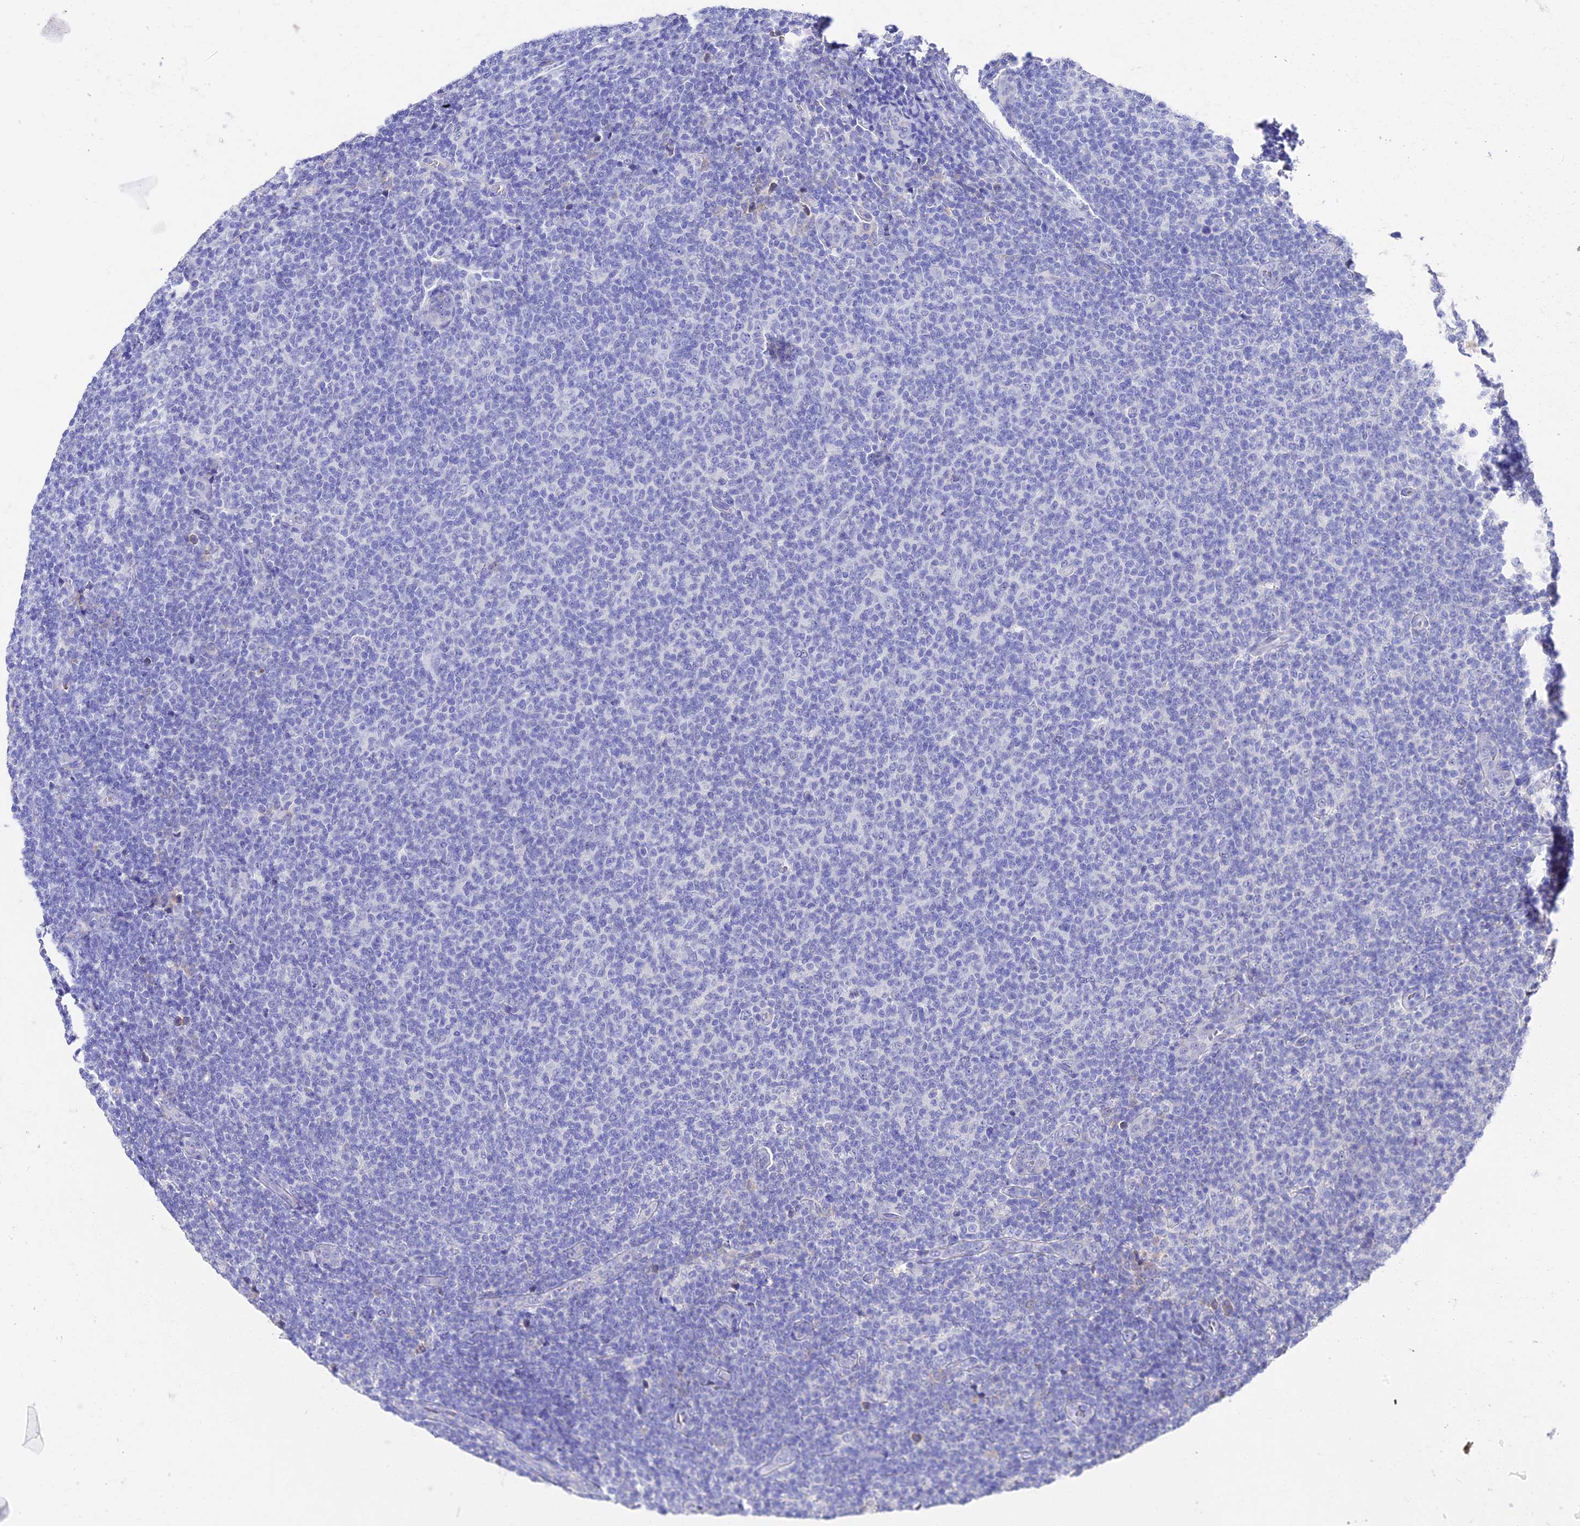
{"staining": {"intensity": "negative", "quantity": "none", "location": "none"}, "tissue": "lymphoma", "cell_type": "Tumor cells", "image_type": "cancer", "snomed": [{"axis": "morphology", "description": "Malignant lymphoma, non-Hodgkin's type, Low grade"}, {"axis": "topography", "description": "Lymph node"}], "caption": "The photomicrograph displays no staining of tumor cells in low-grade malignant lymphoma, non-Hodgkin's type.", "gene": "VPS33B", "patient": {"sex": "male", "age": 66}}